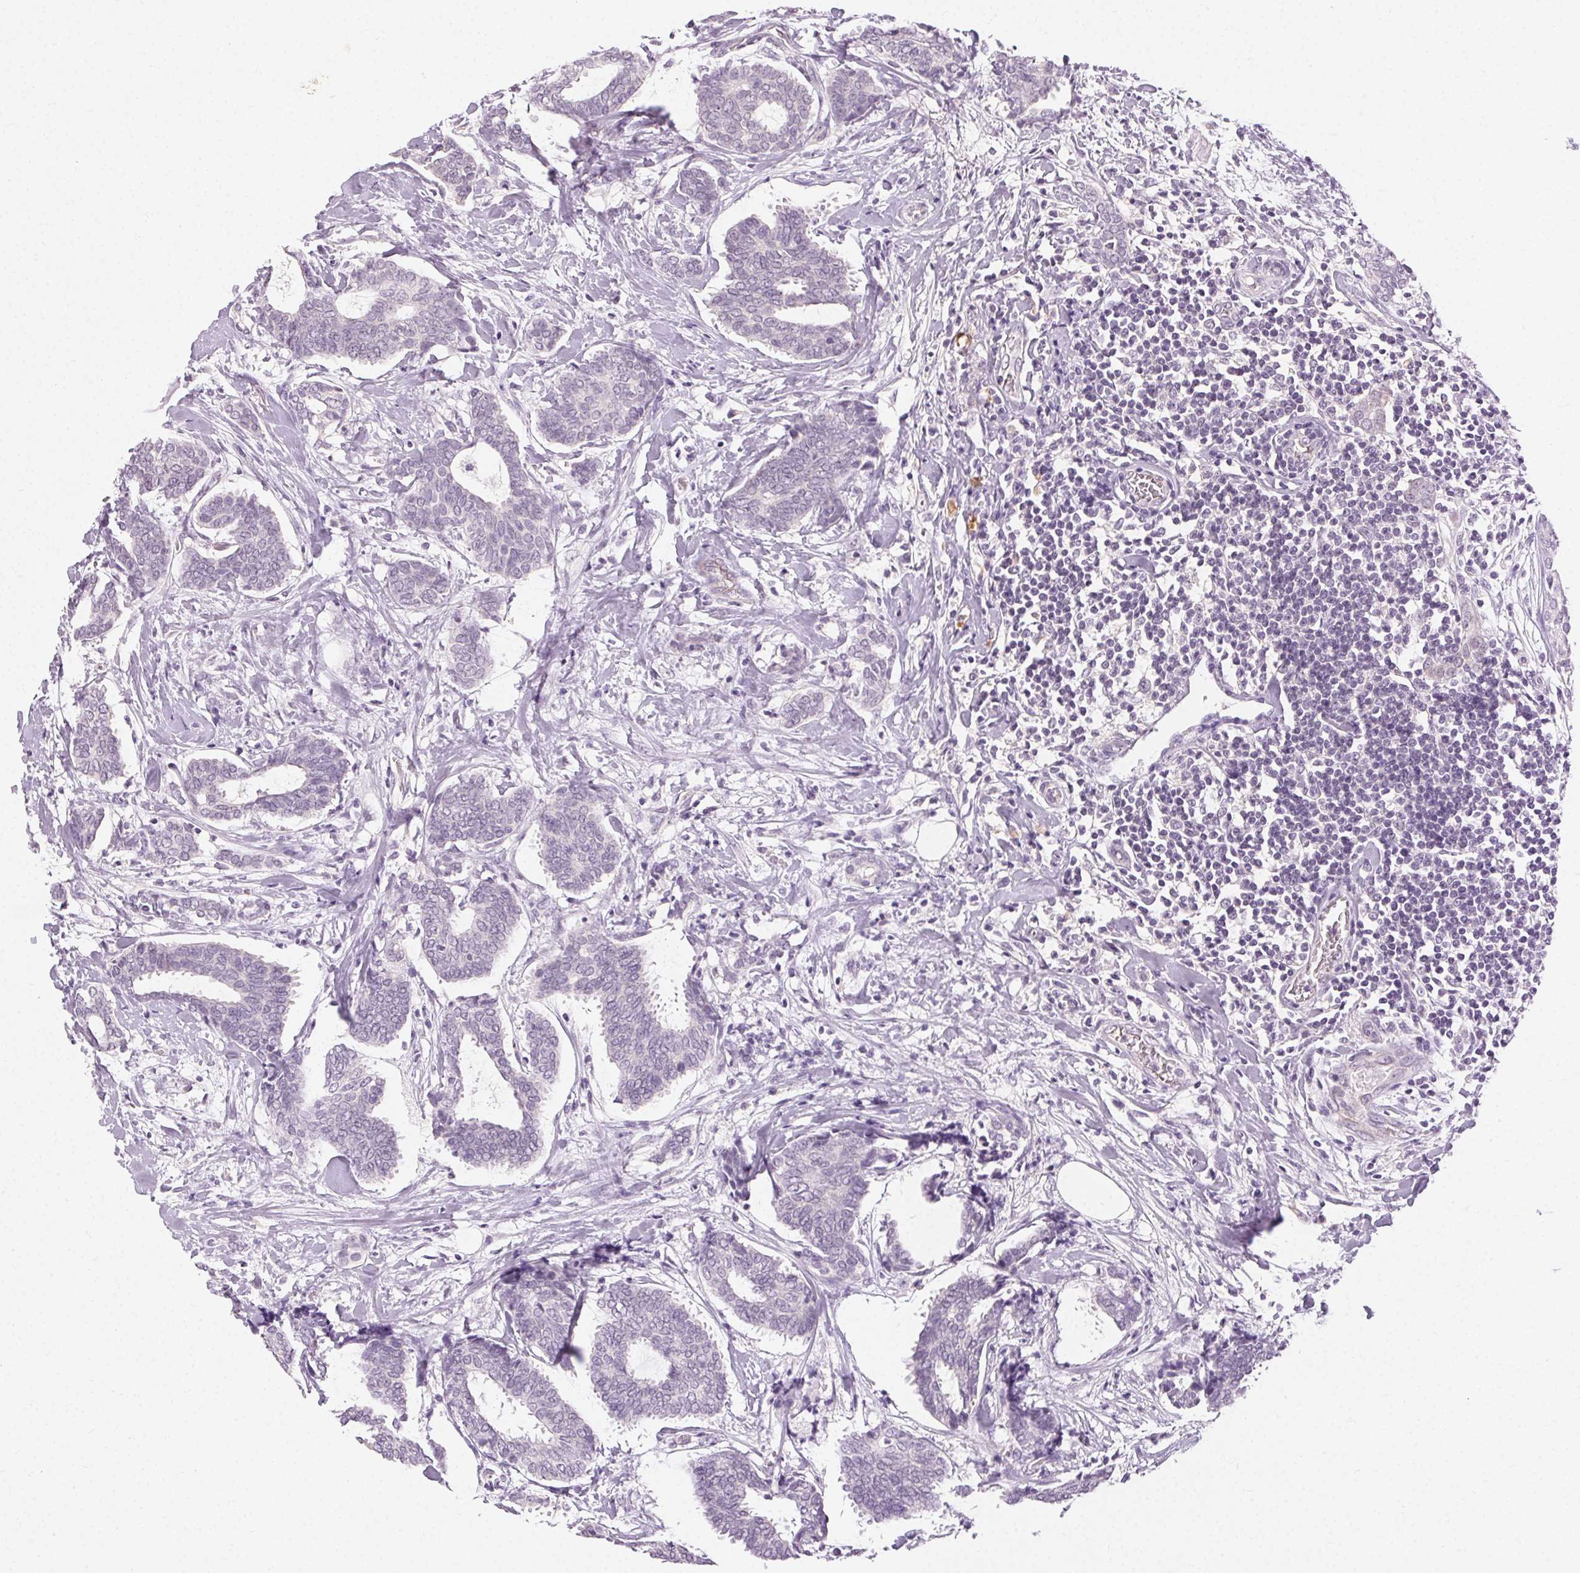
{"staining": {"intensity": "negative", "quantity": "none", "location": "none"}, "tissue": "breast cancer", "cell_type": "Tumor cells", "image_type": "cancer", "snomed": [{"axis": "morphology", "description": "Intraductal carcinoma, in situ"}, {"axis": "morphology", "description": "Duct carcinoma"}, {"axis": "morphology", "description": "Lobular carcinoma, in situ"}, {"axis": "topography", "description": "Breast"}], "caption": "Histopathology image shows no significant protein staining in tumor cells of breast cancer (intraductal carcinoma,  in situ).", "gene": "CLTRN", "patient": {"sex": "female", "age": 44}}